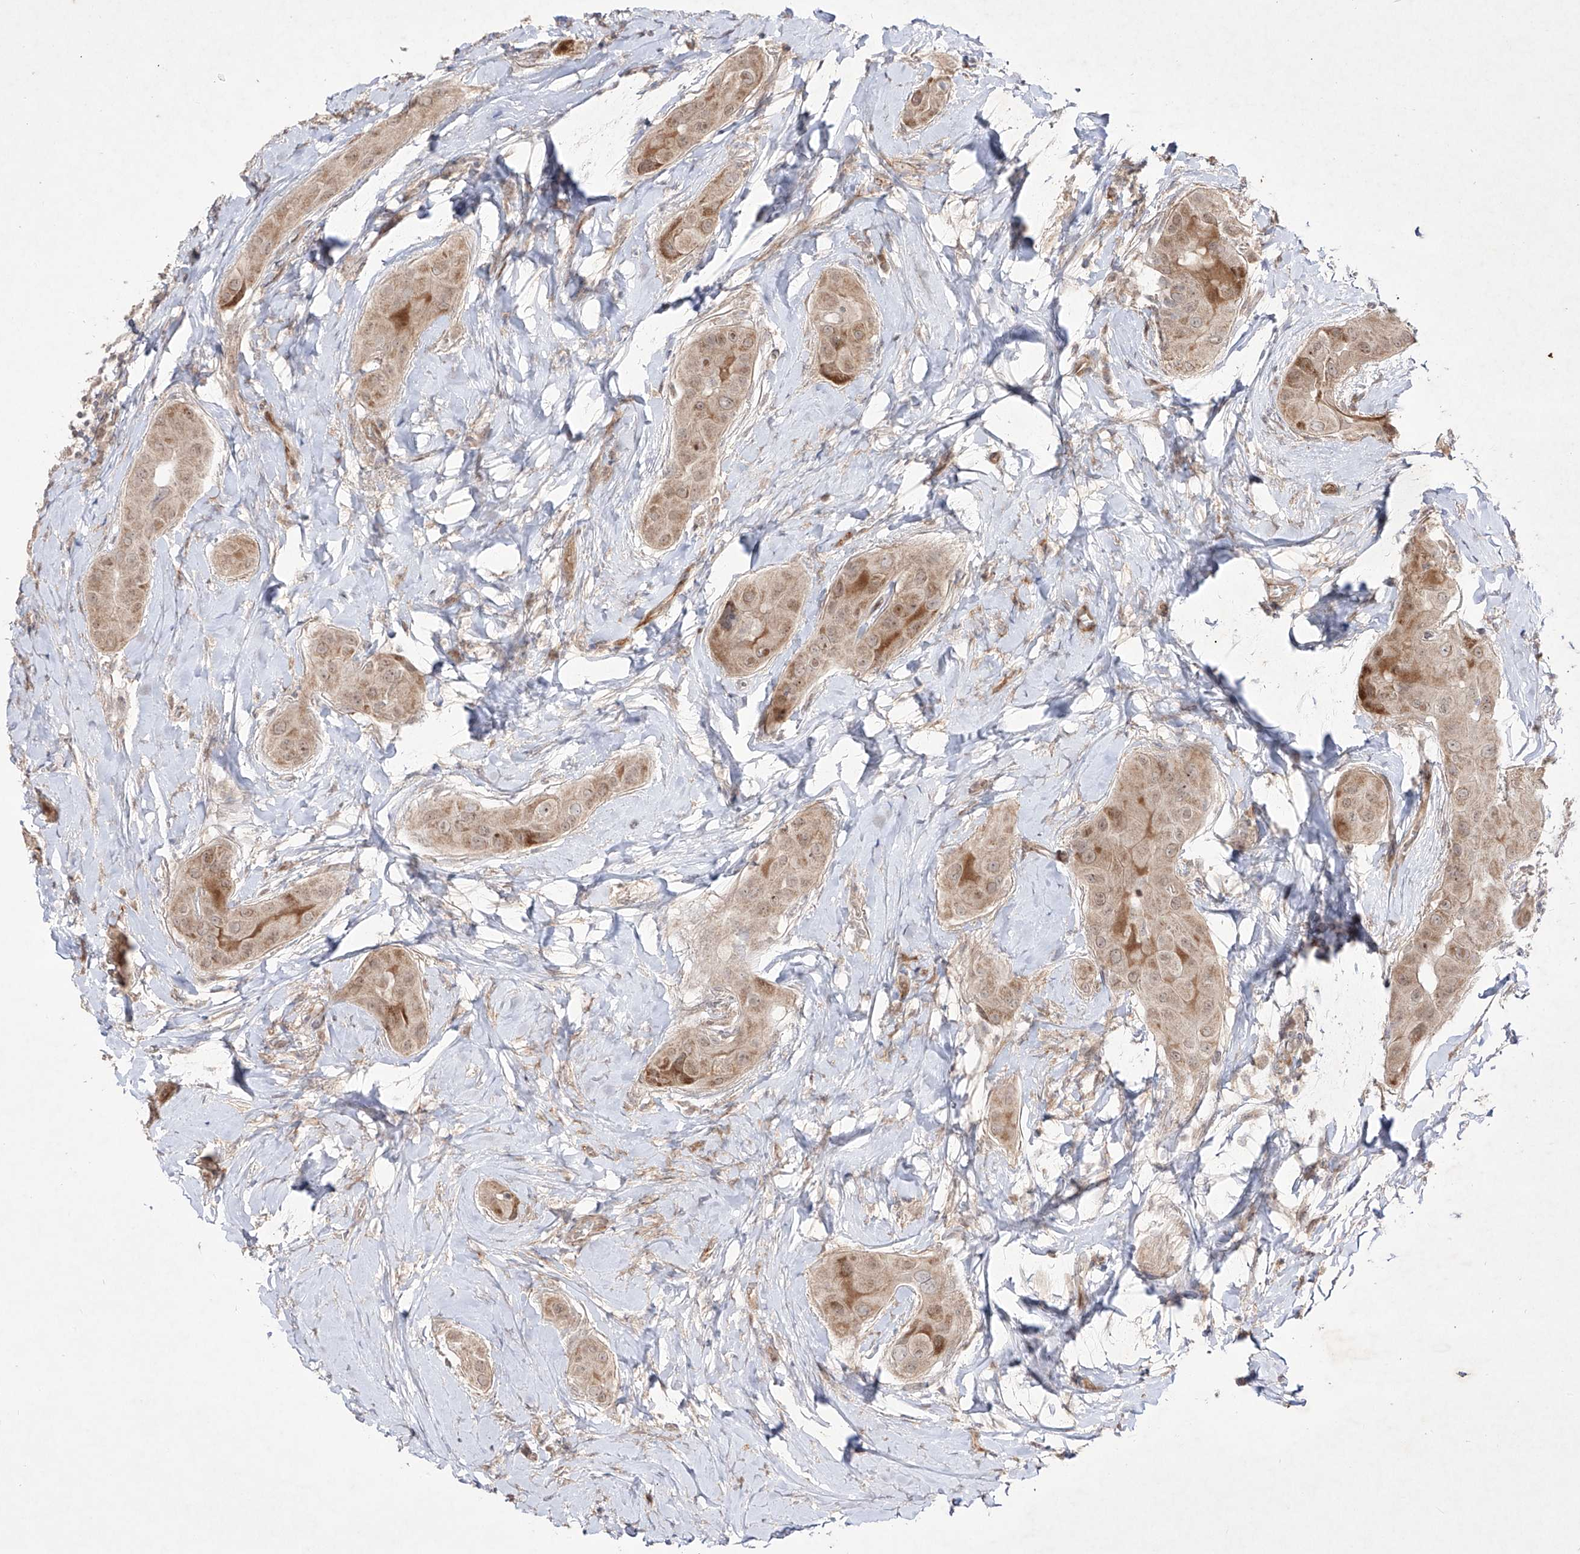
{"staining": {"intensity": "moderate", "quantity": ">75%", "location": "cytoplasmic/membranous"}, "tissue": "thyroid cancer", "cell_type": "Tumor cells", "image_type": "cancer", "snomed": [{"axis": "morphology", "description": "Papillary adenocarcinoma, NOS"}, {"axis": "topography", "description": "Thyroid gland"}], "caption": "Immunohistochemistry of human thyroid cancer (papillary adenocarcinoma) demonstrates medium levels of moderate cytoplasmic/membranous expression in about >75% of tumor cells.", "gene": "KDM1B", "patient": {"sex": "male", "age": 33}}